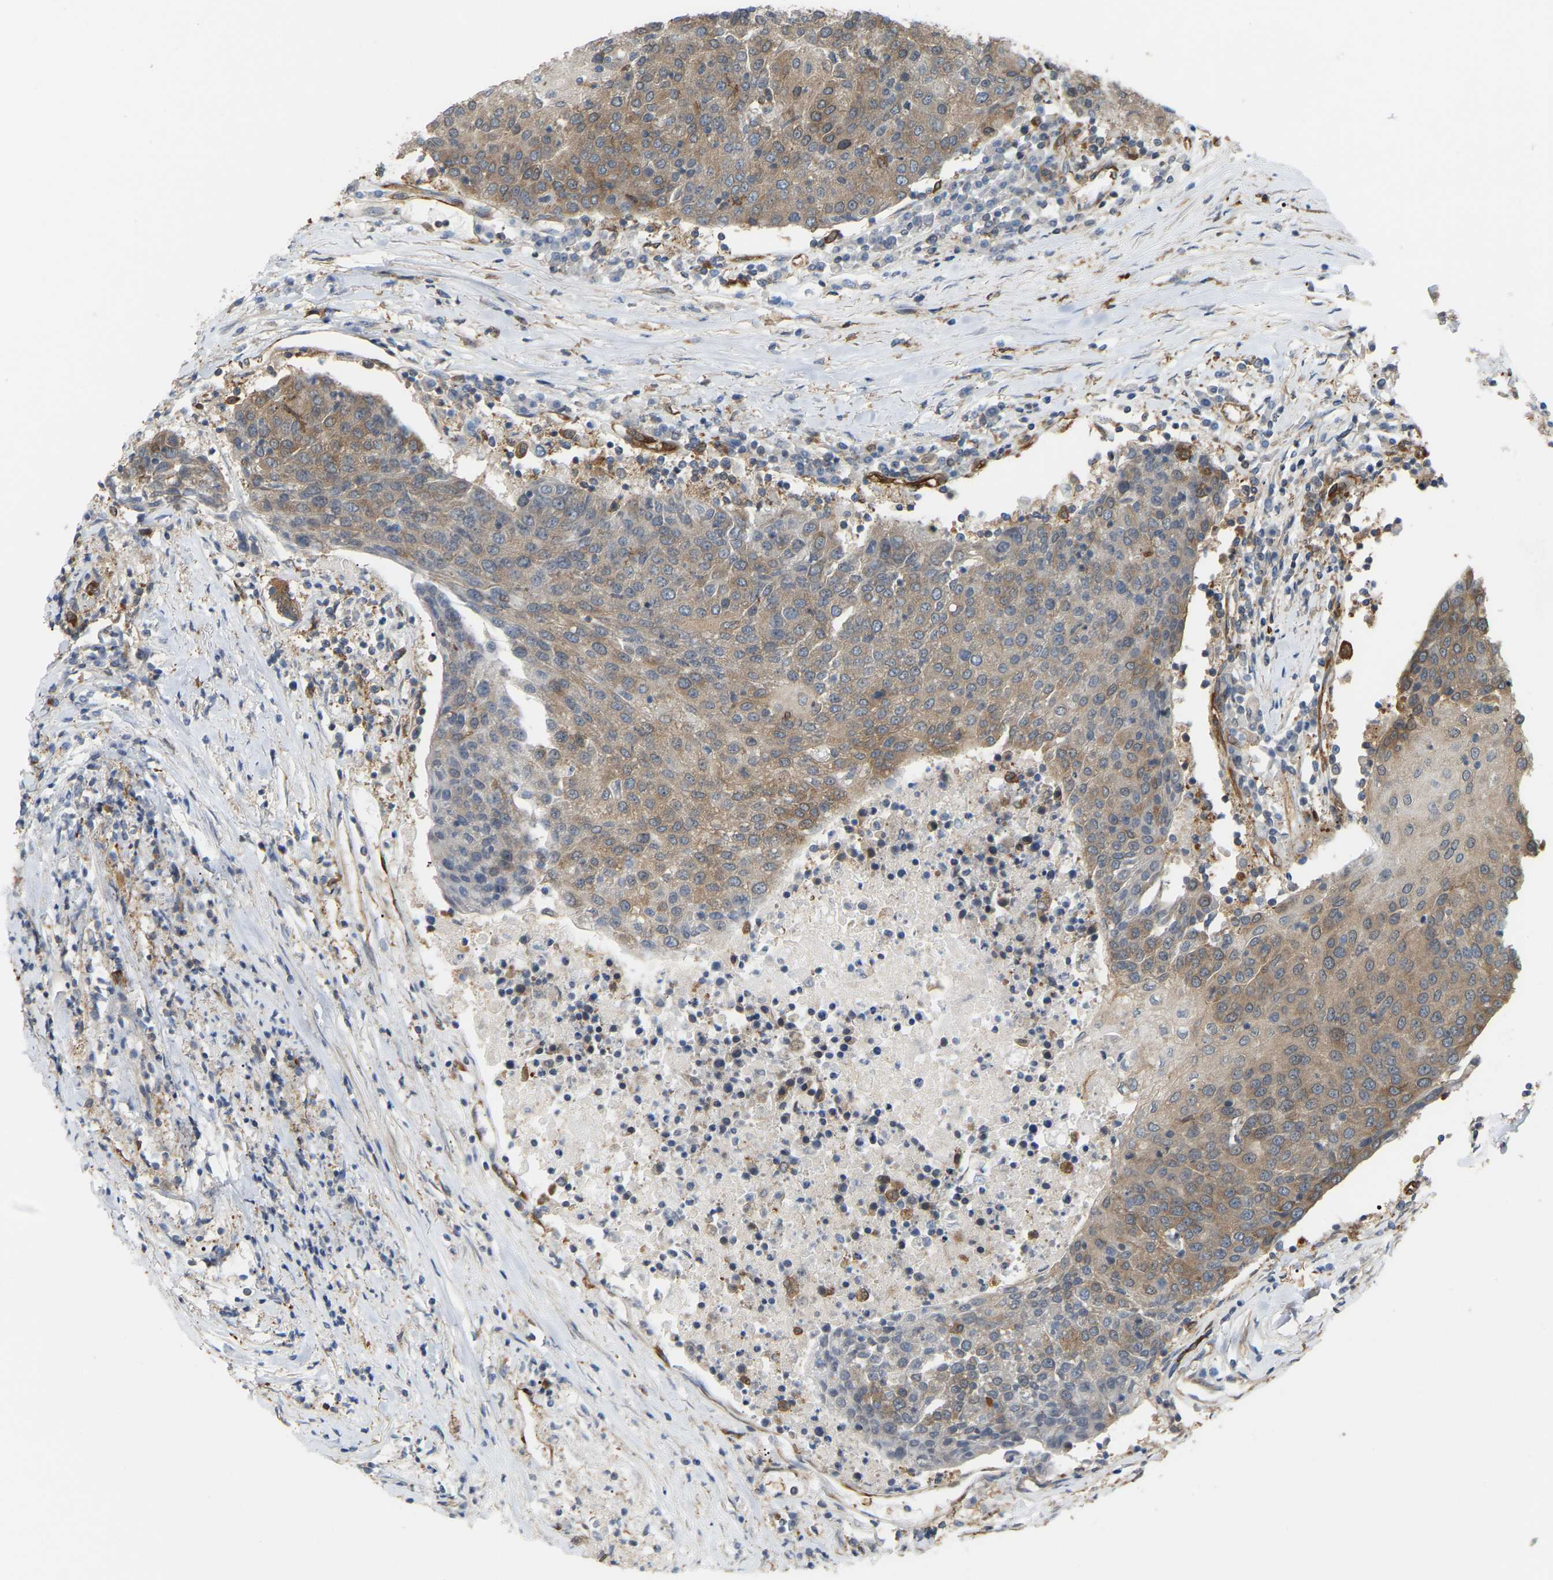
{"staining": {"intensity": "moderate", "quantity": "25%-75%", "location": "cytoplasmic/membranous"}, "tissue": "urothelial cancer", "cell_type": "Tumor cells", "image_type": "cancer", "snomed": [{"axis": "morphology", "description": "Urothelial carcinoma, High grade"}, {"axis": "topography", "description": "Urinary bladder"}], "caption": "High-grade urothelial carcinoma stained with a protein marker shows moderate staining in tumor cells.", "gene": "PICALM", "patient": {"sex": "female", "age": 85}}